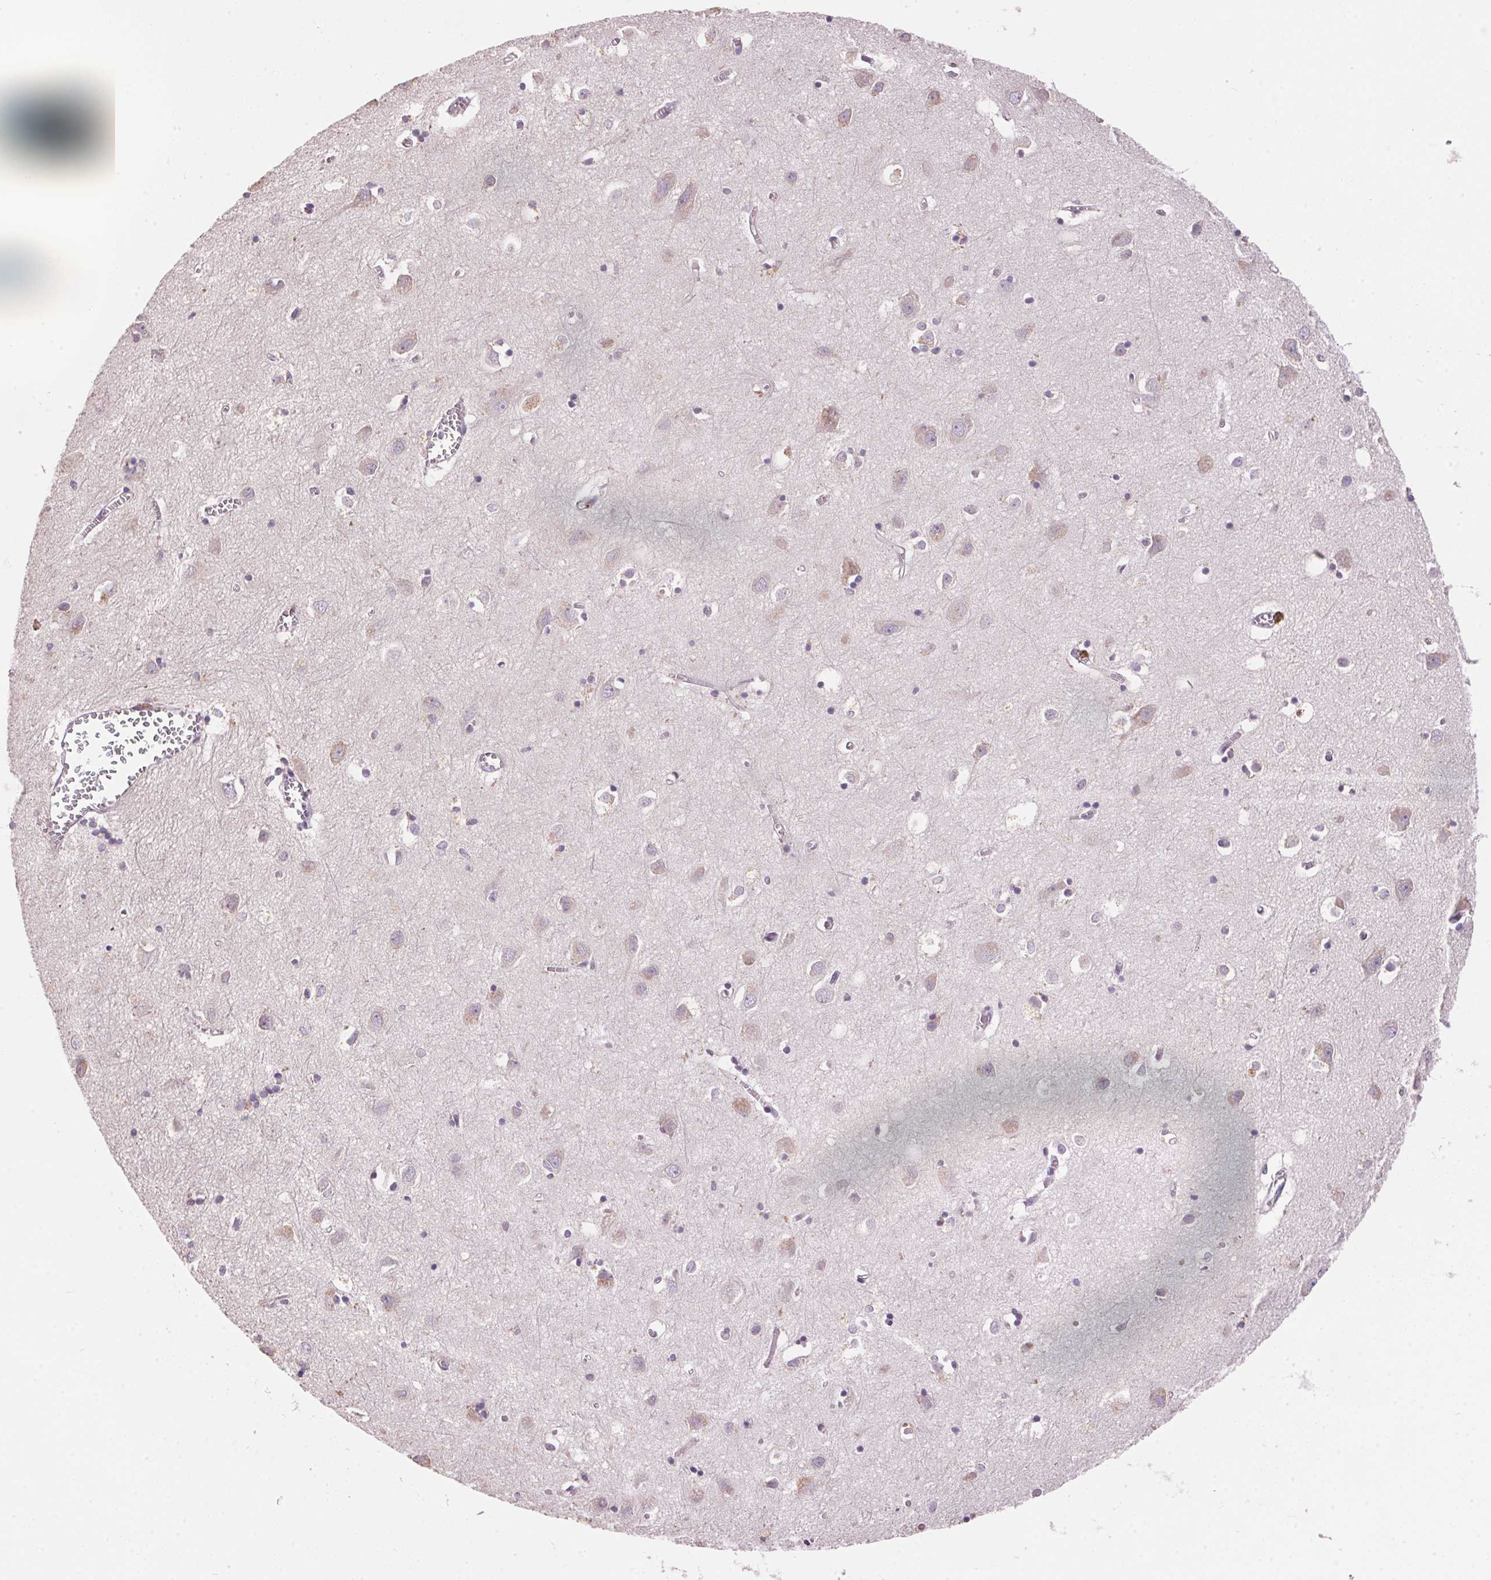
{"staining": {"intensity": "negative", "quantity": "none", "location": "none"}, "tissue": "cerebral cortex", "cell_type": "Endothelial cells", "image_type": "normal", "snomed": [{"axis": "morphology", "description": "Normal tissue, NOS"}, {"axis": "topography", "description": "Cerebral cortex"}], "caption": "The micrograph shows no significant staining in endothelial cells of cerebral cortex. The staining was performed using DAB to visualize the protein expression in brown, while the nuclei were stained in blue with hematoxylin (Magnification: 20x).", "gene": "LYZL6", "patient": {"sex": "male", "age": 70}}